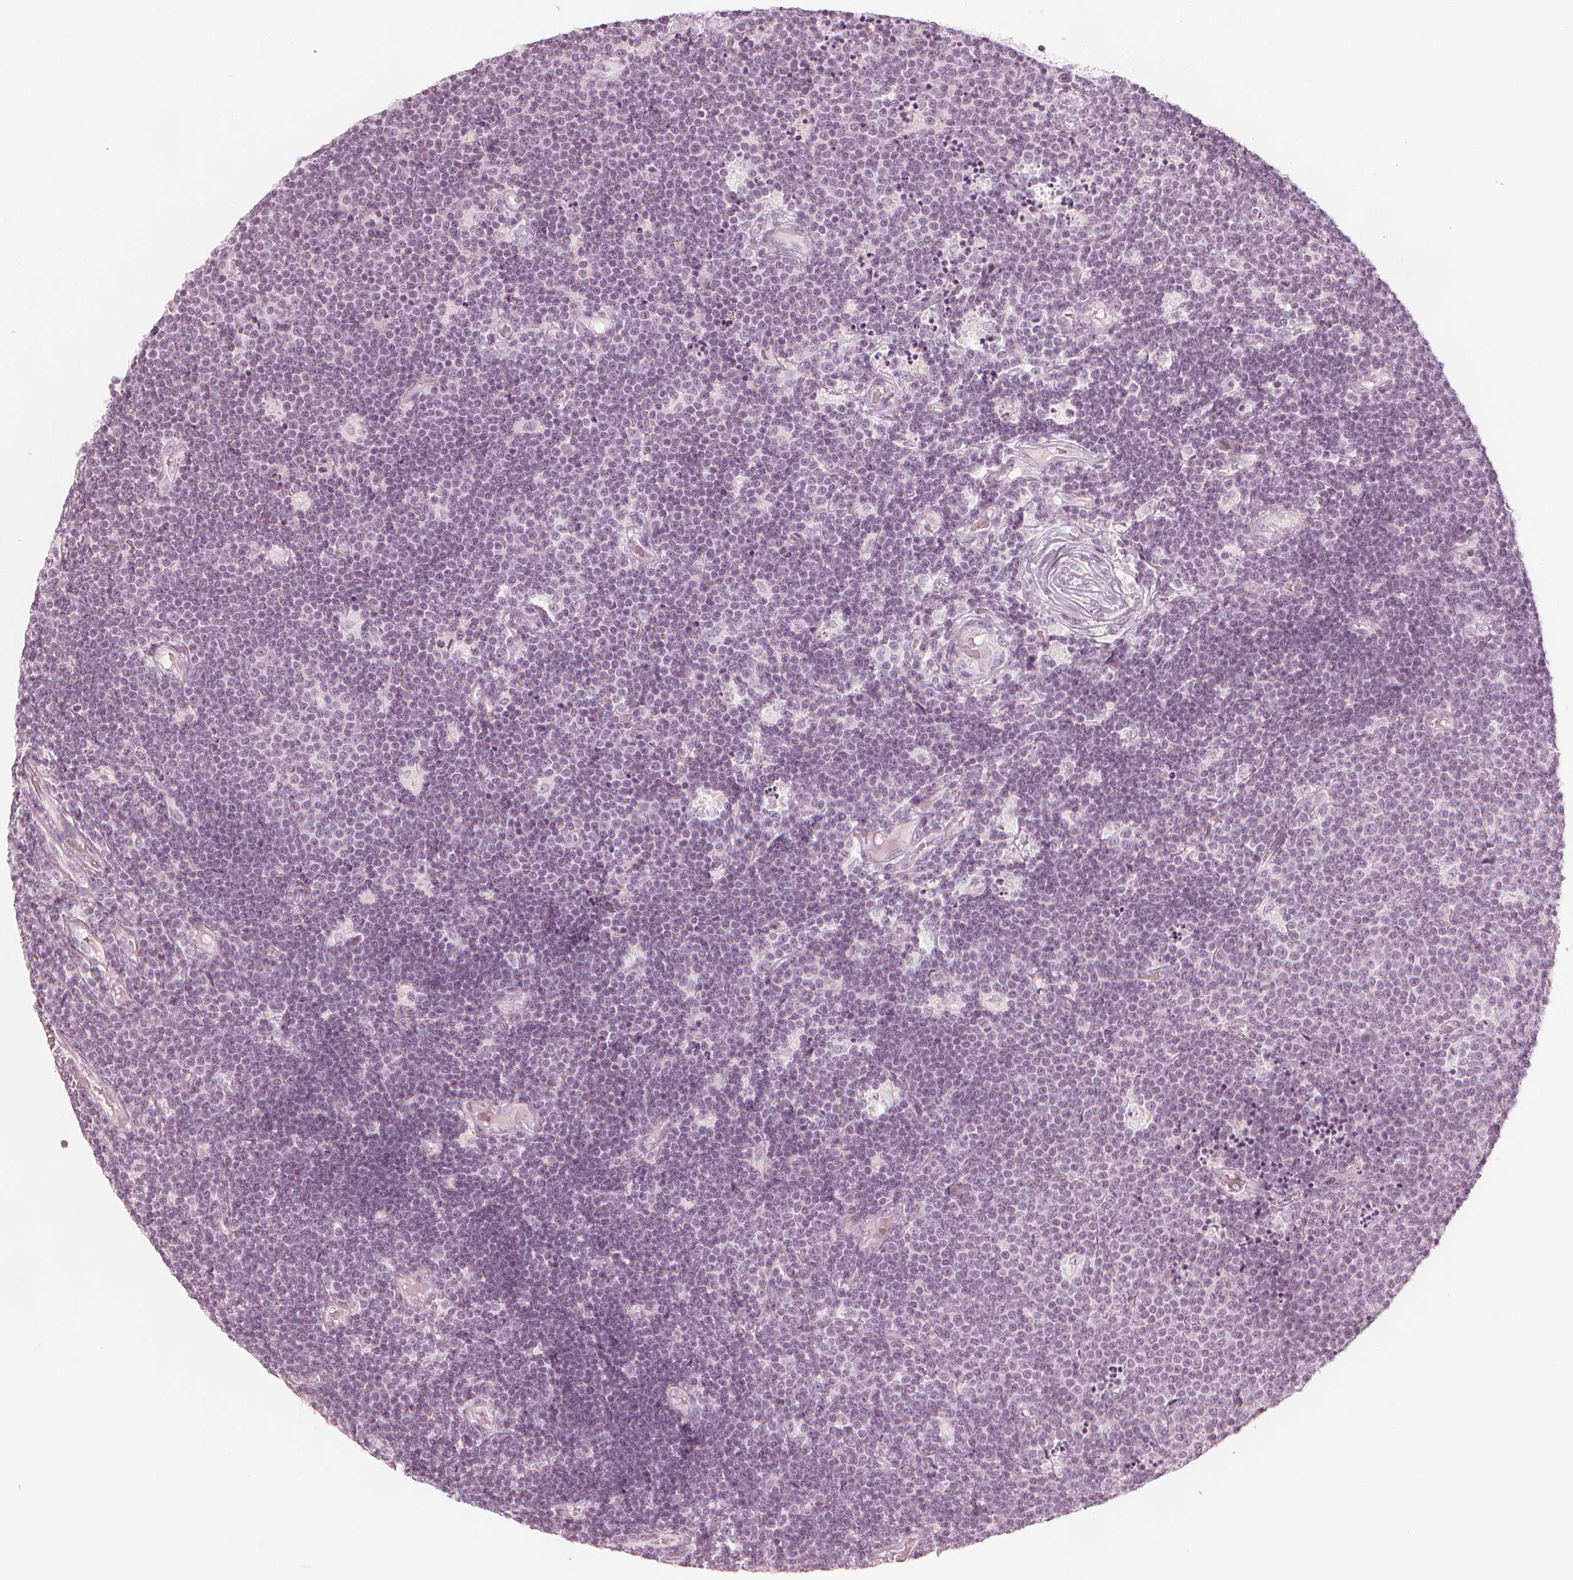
{"staining": {"intensity": "negative", "quantity": "none", "location": "none"}, "tissue": "lymphoma", "cell_type": "Tumor cells", "image_type": "cancer", "snomed": [{"axis": "morphology", "description": "Malignant lymphoma, non-Hodgkin's type, Low grade"}, {"axis": "topography", "description": "Brain"}], "caption": "IHC of low-grade malignant lymphoma, non-Hodgkin's type shows no staining in tumor cells.", "gene": "PAEP", "patient": {"sex": "female", "age": 66}}